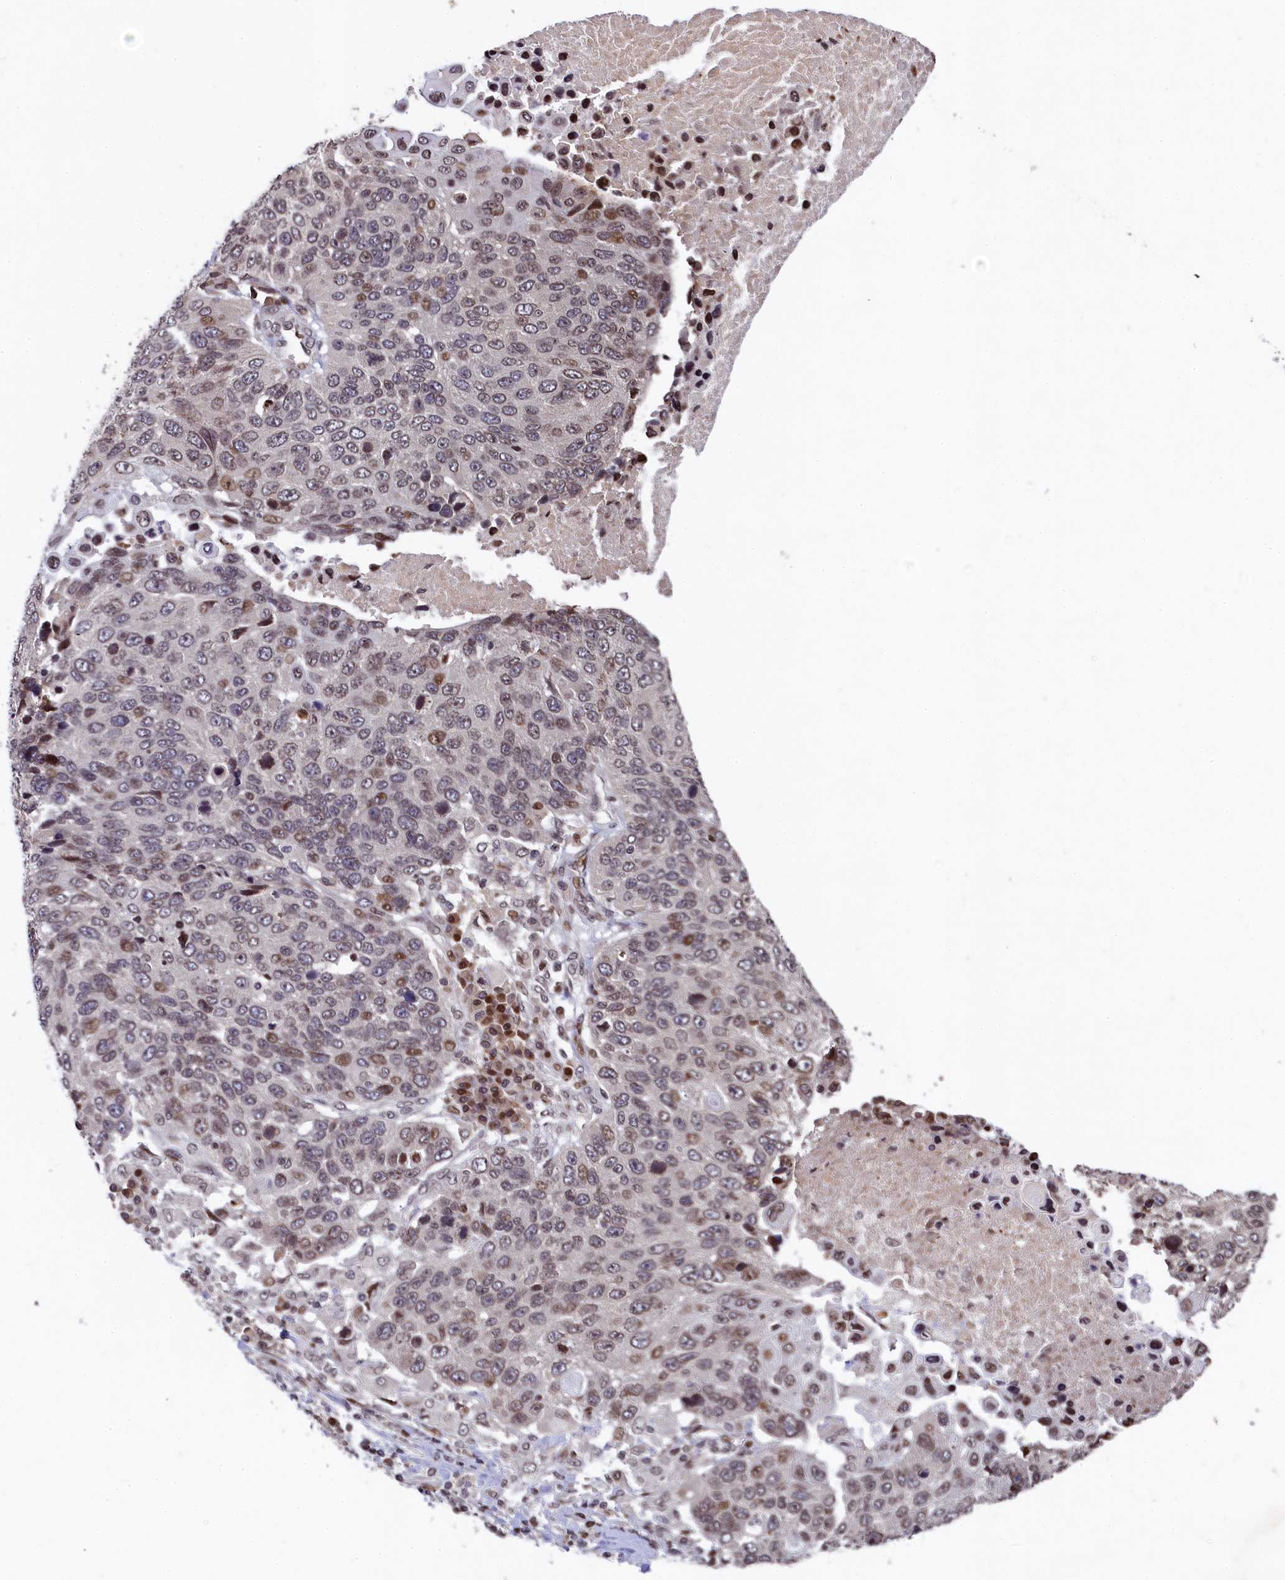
{"staining": {"intensity": "moderate", "quantity": "25%-75%", "location": "nuclear"}, "tissue": "lung cancer", "cell_type": "Tumor cells", "image_type": "cancer", "snomed": [{"axis": "morphology", "description": "Normal tissue, NOS"}, {"axis": "morphology", "description": "Squamous cell carcinoma, NOS"}, {"axis": "topography", "description": "Lymph node"}, {"axis": "topography", "description": "Lung"}], "caption": "Protein staining exhibits moderate nuclear staining in approximately 25%-75% of tumor cells in lung cancer.", "gene": "FAM217B", "patient": {"sex": "male", "age": 66}}